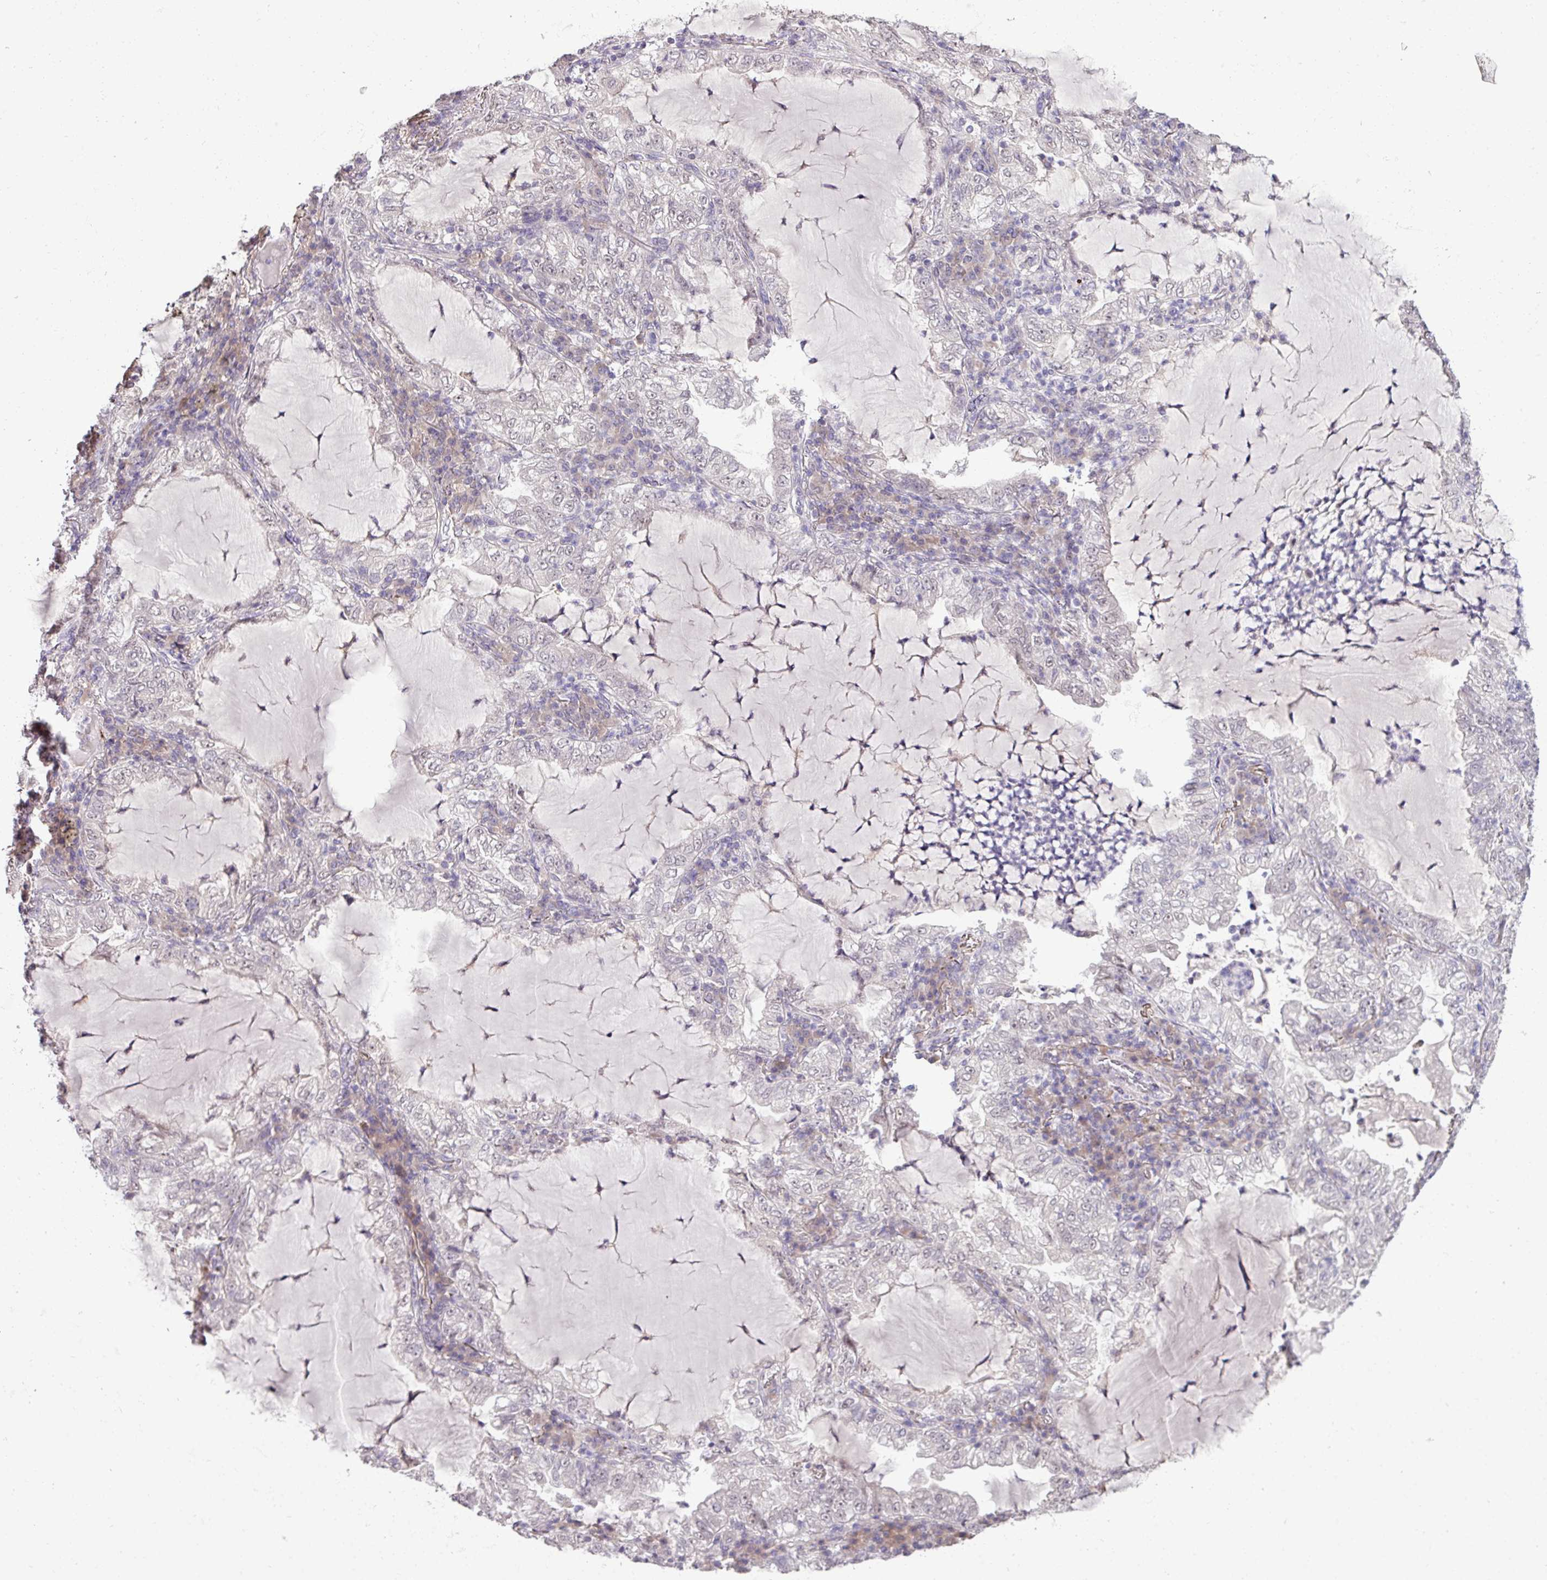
{"staining": {"intensity": "negative", "quantity": "none", "location": "none"}, "tissue": "lung cancer", "cell_type": "Tumor cells", "image_type": "cancer", "snomed": [{"axis": "morphology", "description": "Adenocarcinoma, NOS"}, {"axis": "topography", "description": "Lung"}], "caption": "Photomicrograph shows no significant protein staining in tumor cells of lung adenocarcinoma.", "gene": "RIPPLY1", "patient": {"sex": "female", "age": 73}}